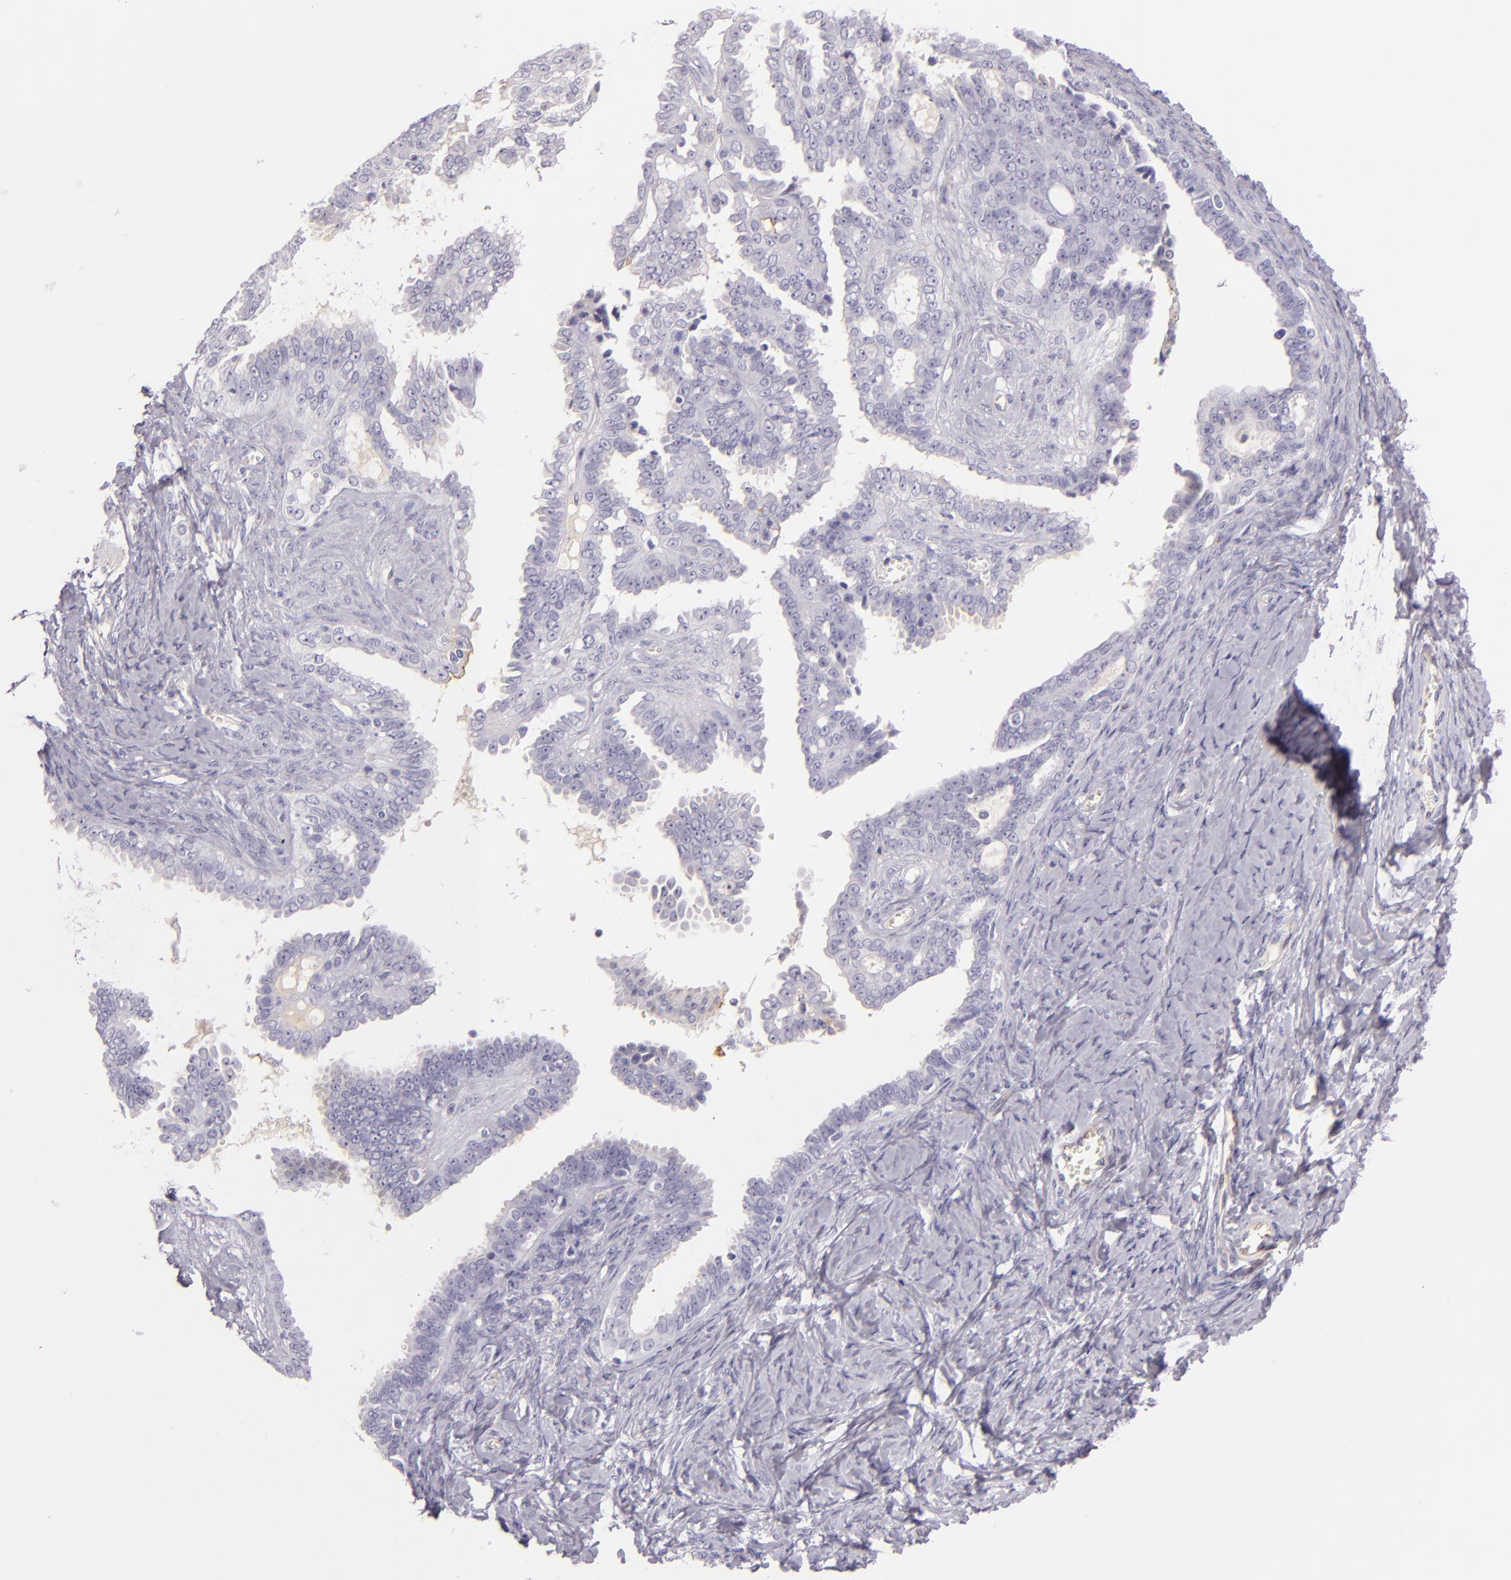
{"staining": {"intensity": "moderate", "quantity": "<25%", "location": "cytoplasmic/membranous"}, "tissue": "ovarian cancer", "cell_type": "Tumor cells", "image_type": "cancer", "snomed": [{"axis": "morphology", "description": "Cystadenocarcinoma, serous, NOS"}, {"axis": "topography", "description": "Ovary"}], "caption": "Immunohistochemistry histopathology image of human ovarian cancer (serous cystadenocarcinoma) stained for a protein (brown), which demonstrates low levels of moderate cytoplasmic/membranous staining in about <25% of tumor cells.", "gene": "ICAM1", "patient": {"sex": "female", "age": 71}}